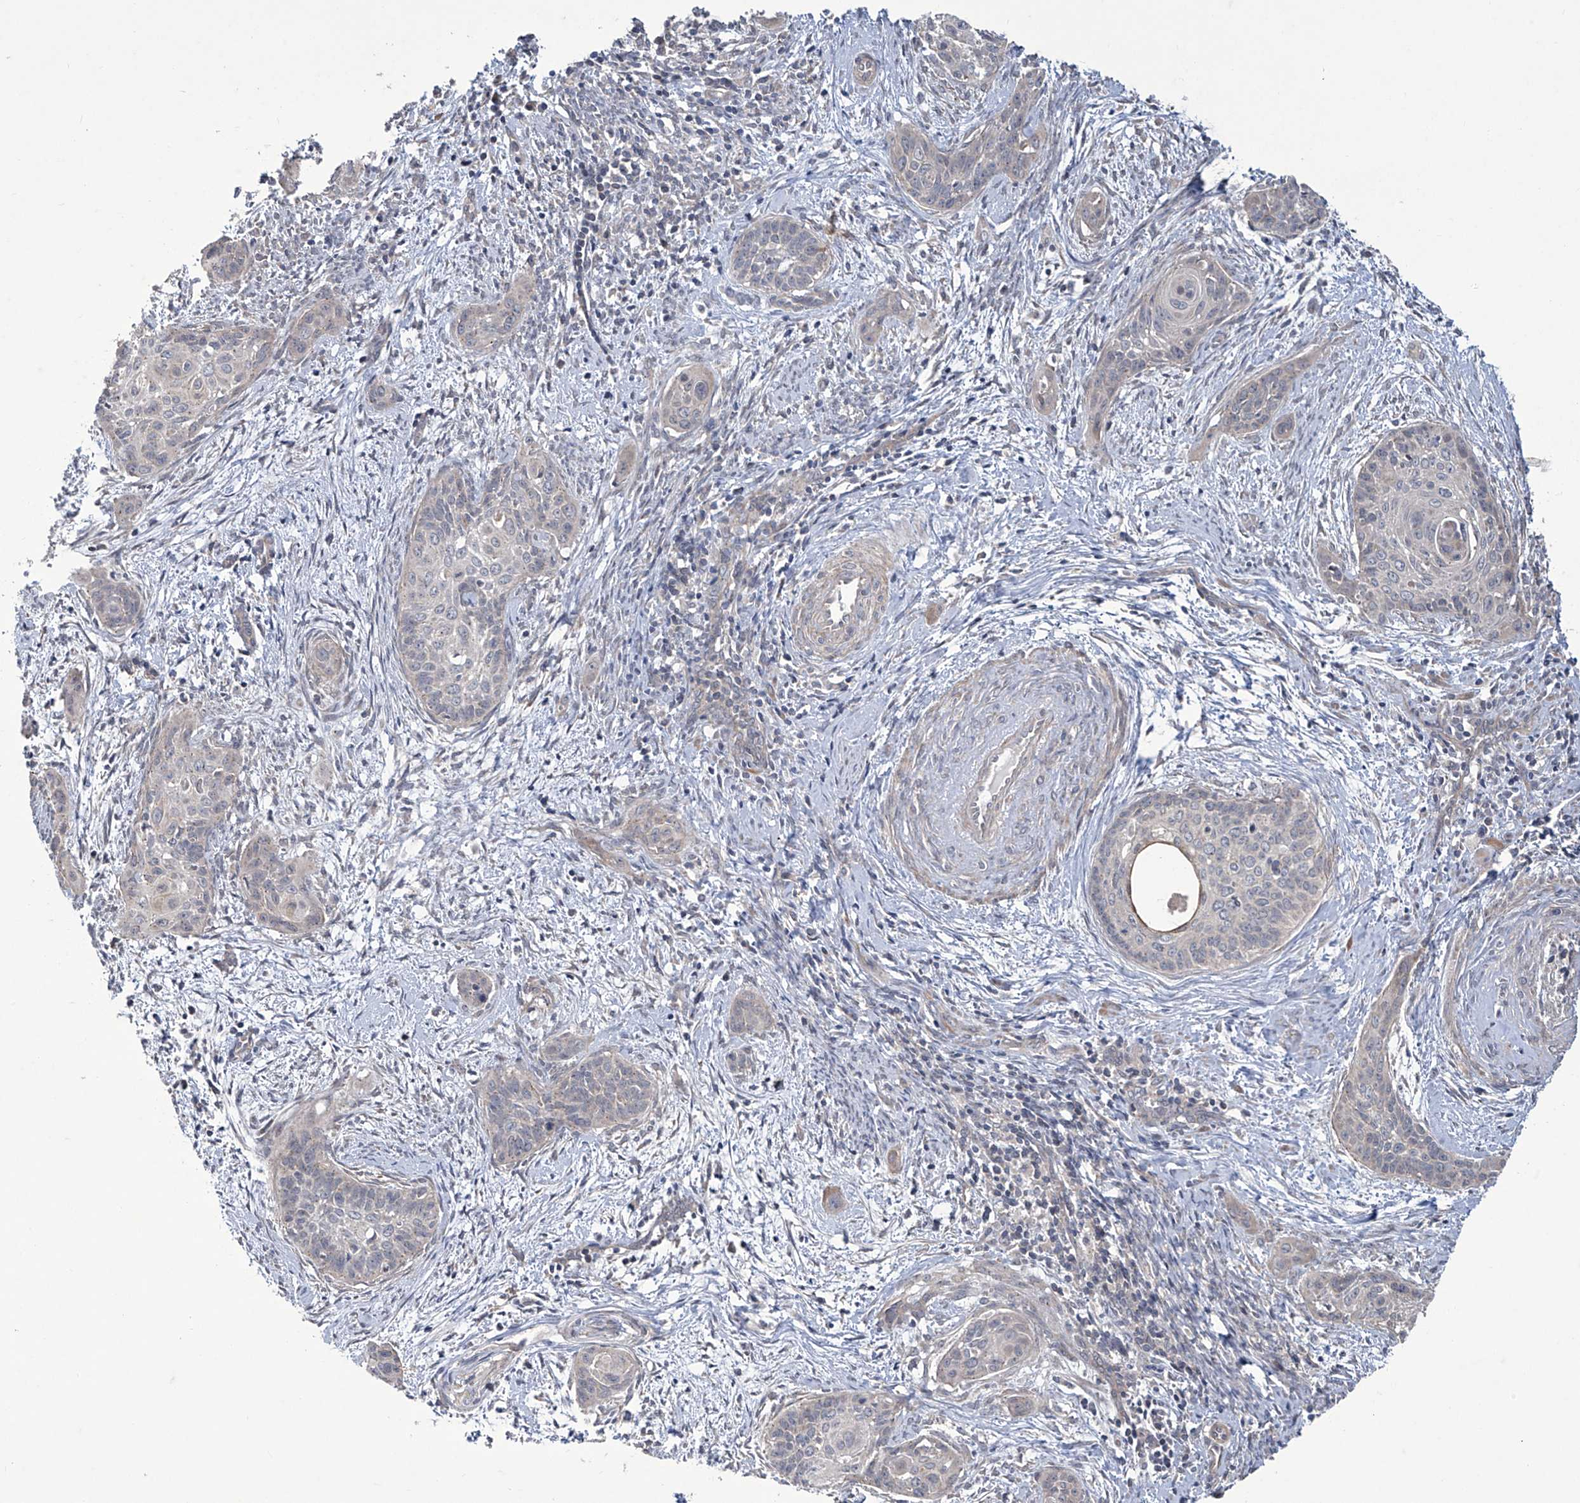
{"staining": {"intensity": "negative", "quantity": "none", "location": "none"}, "tissue": "cervical cancer", "cell_type": "Tumor cells", "image_type": "cancer", "snomed": [{"axis": "morphology", "description": "Squamous cell carcinoma, NOS"}, {"axis": "topography", "description": "Cervix"}], "caption": "This is an immunohistochemistry micrograph of cervical cancer (squamous cell carcinoma). There is no expression in tumor cells.", "gene": "TRIM60", "patient": {"sex": "female", "age": 33}}